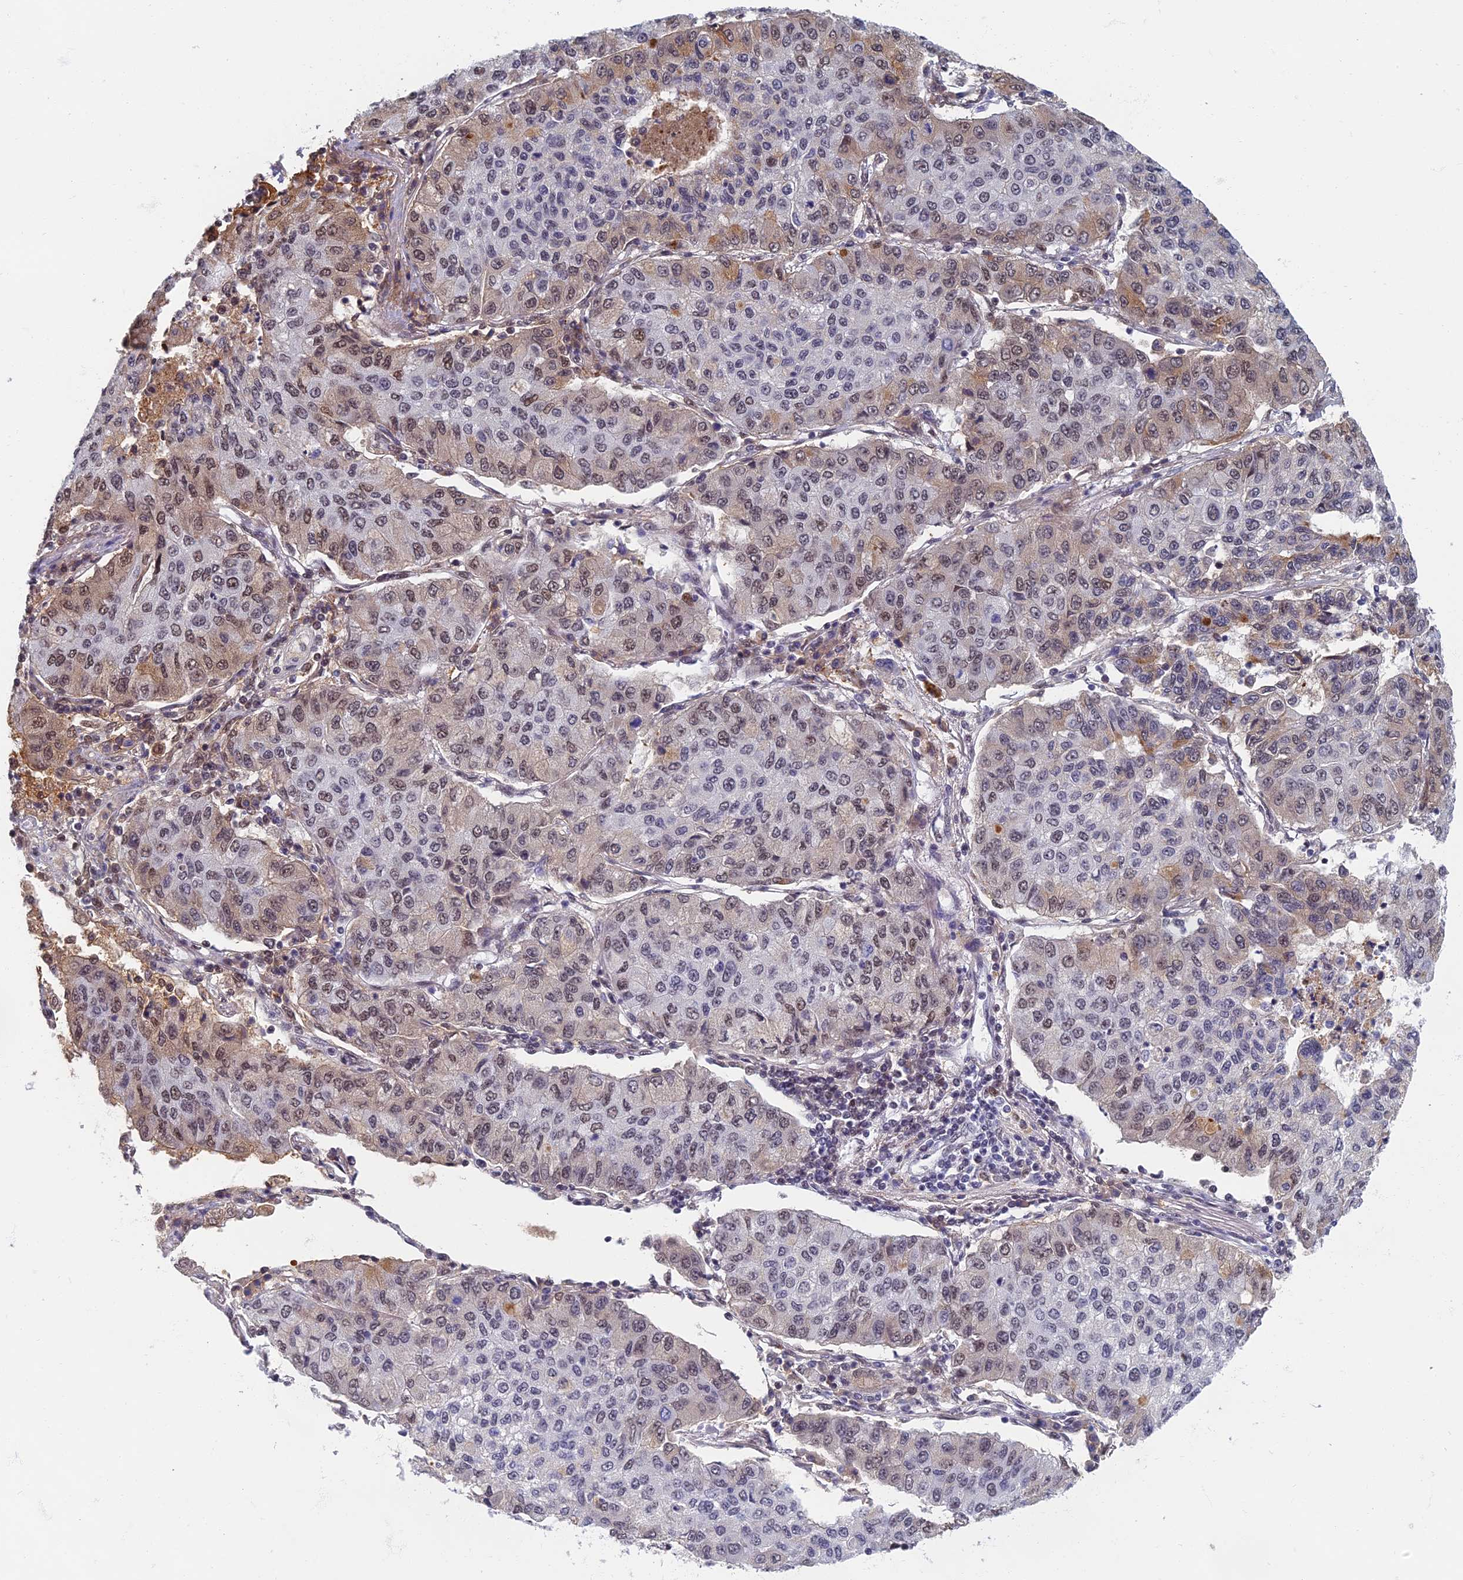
{"staining": {"intensity": "weak", "quantity": "25%-75%", "location": "cytoplasmic/membranous"}, "tissue": "lung cancer", "cell_type": "Tumor cells", "image_type": "cancer", "snomed": [{"axis": "morphology", "description": "Squamous cell carcinoma, NOS"}, {"axis": "topography", "description": "Lung"}], "caption": "The photomicrograph reveals a brown stain indicating the presence of a protein in the cytoplasmic/membranous of tumor cells in squamous cell carcinoma (lung). The staining is performed using DAB brown chromogen to label protein expression. The nuclei are counter-stained blue using hematoxylin.", "gene": "TAF13", "patient": {"sex": "male", "age": 74}}